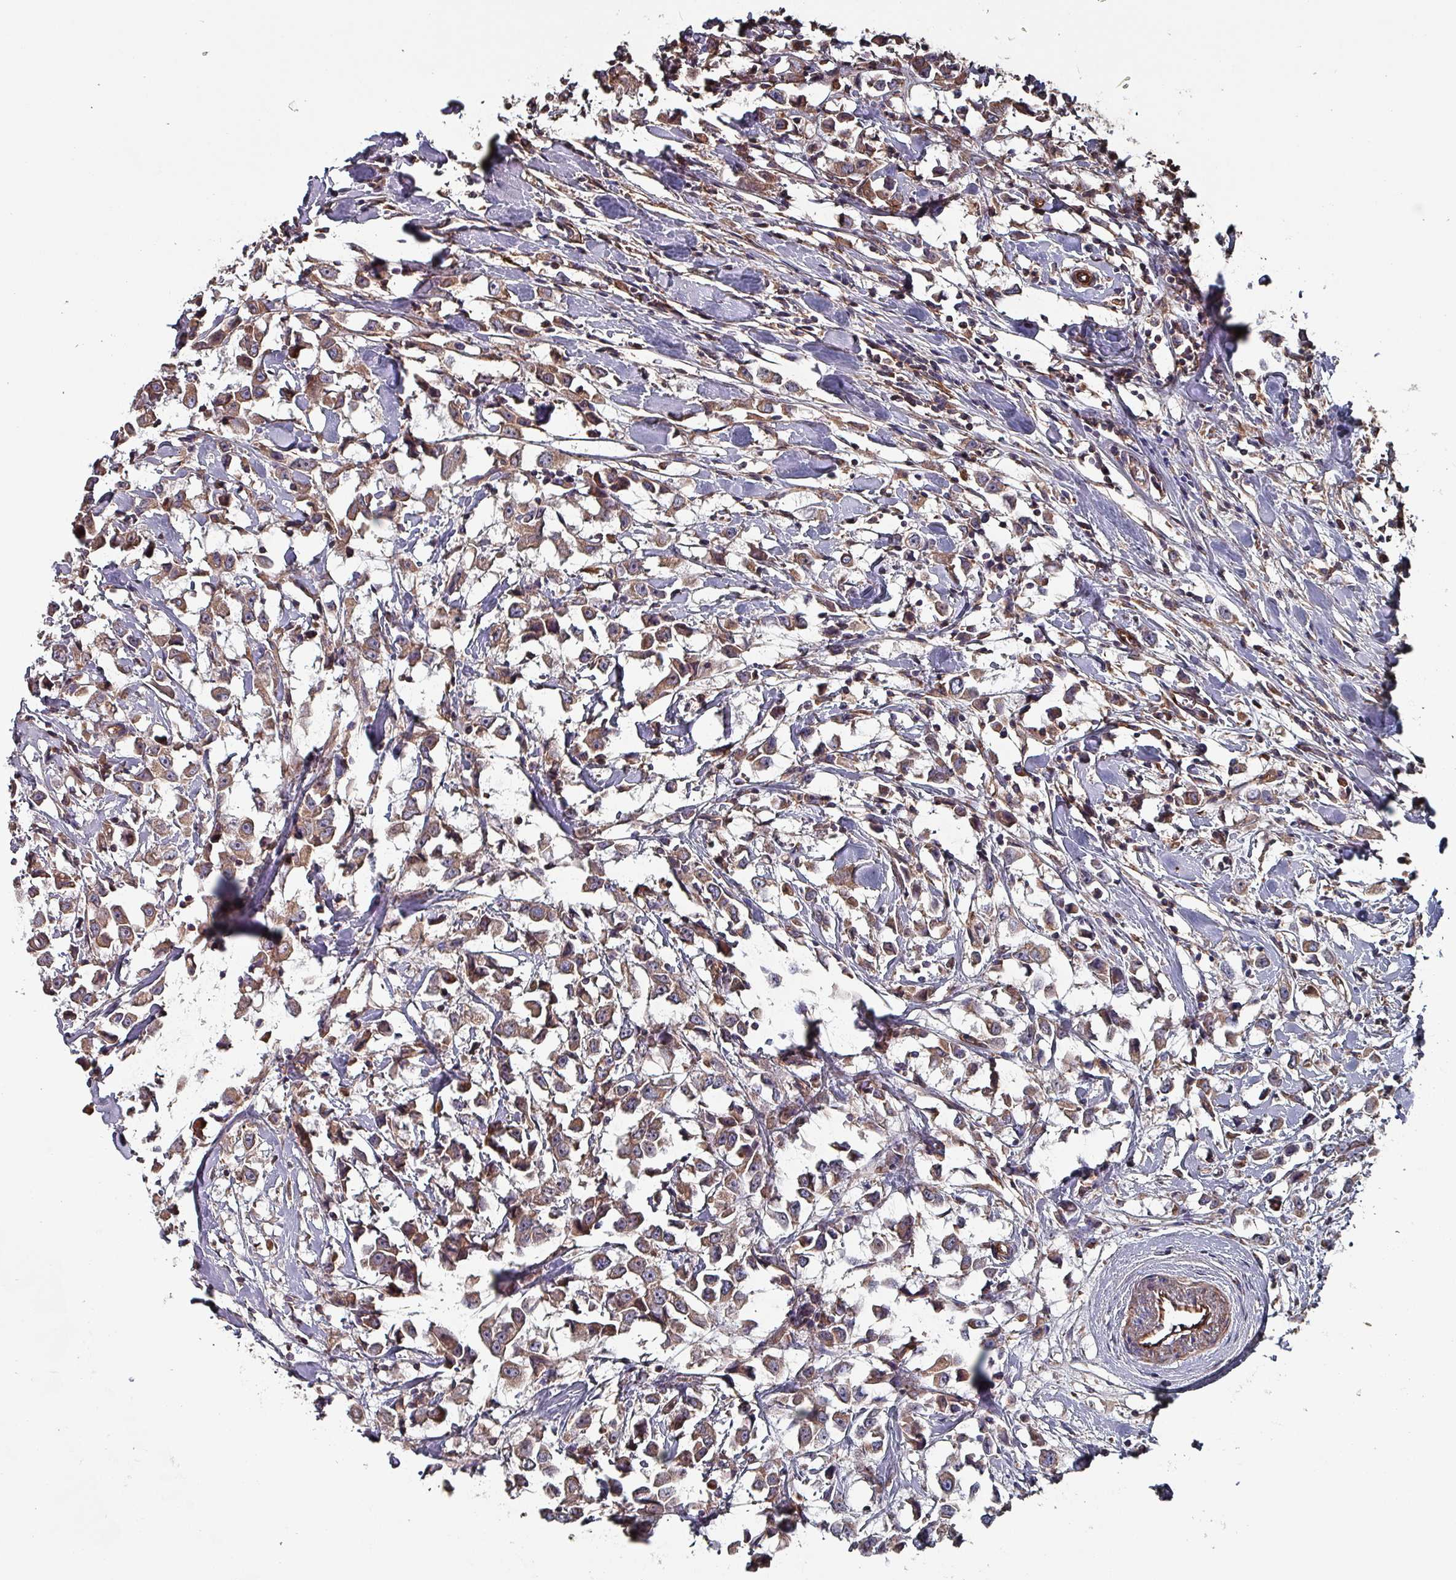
{"staining": {"intensity": "moderate", "quantity": ">75%", "location": "cytoplasmic/membranous"}, "tissue": "breast cancer", "cell_type": "Tumor cells", "image_type": "cancer", "snomed": [{"axis": "morphology", "description": "Duct carcinoma"}, {"axis": "topography", "description": "Breast"}], "caption": "A micrograph showing moderate cytoplasmic/membranous positivity in about >75% of tumor cells in breast invasive ductal carcinoma, as visualized by brown immunohistochemical staining.", "gene": "ANO10", "patient": {"sex": "female", "age": 61}}